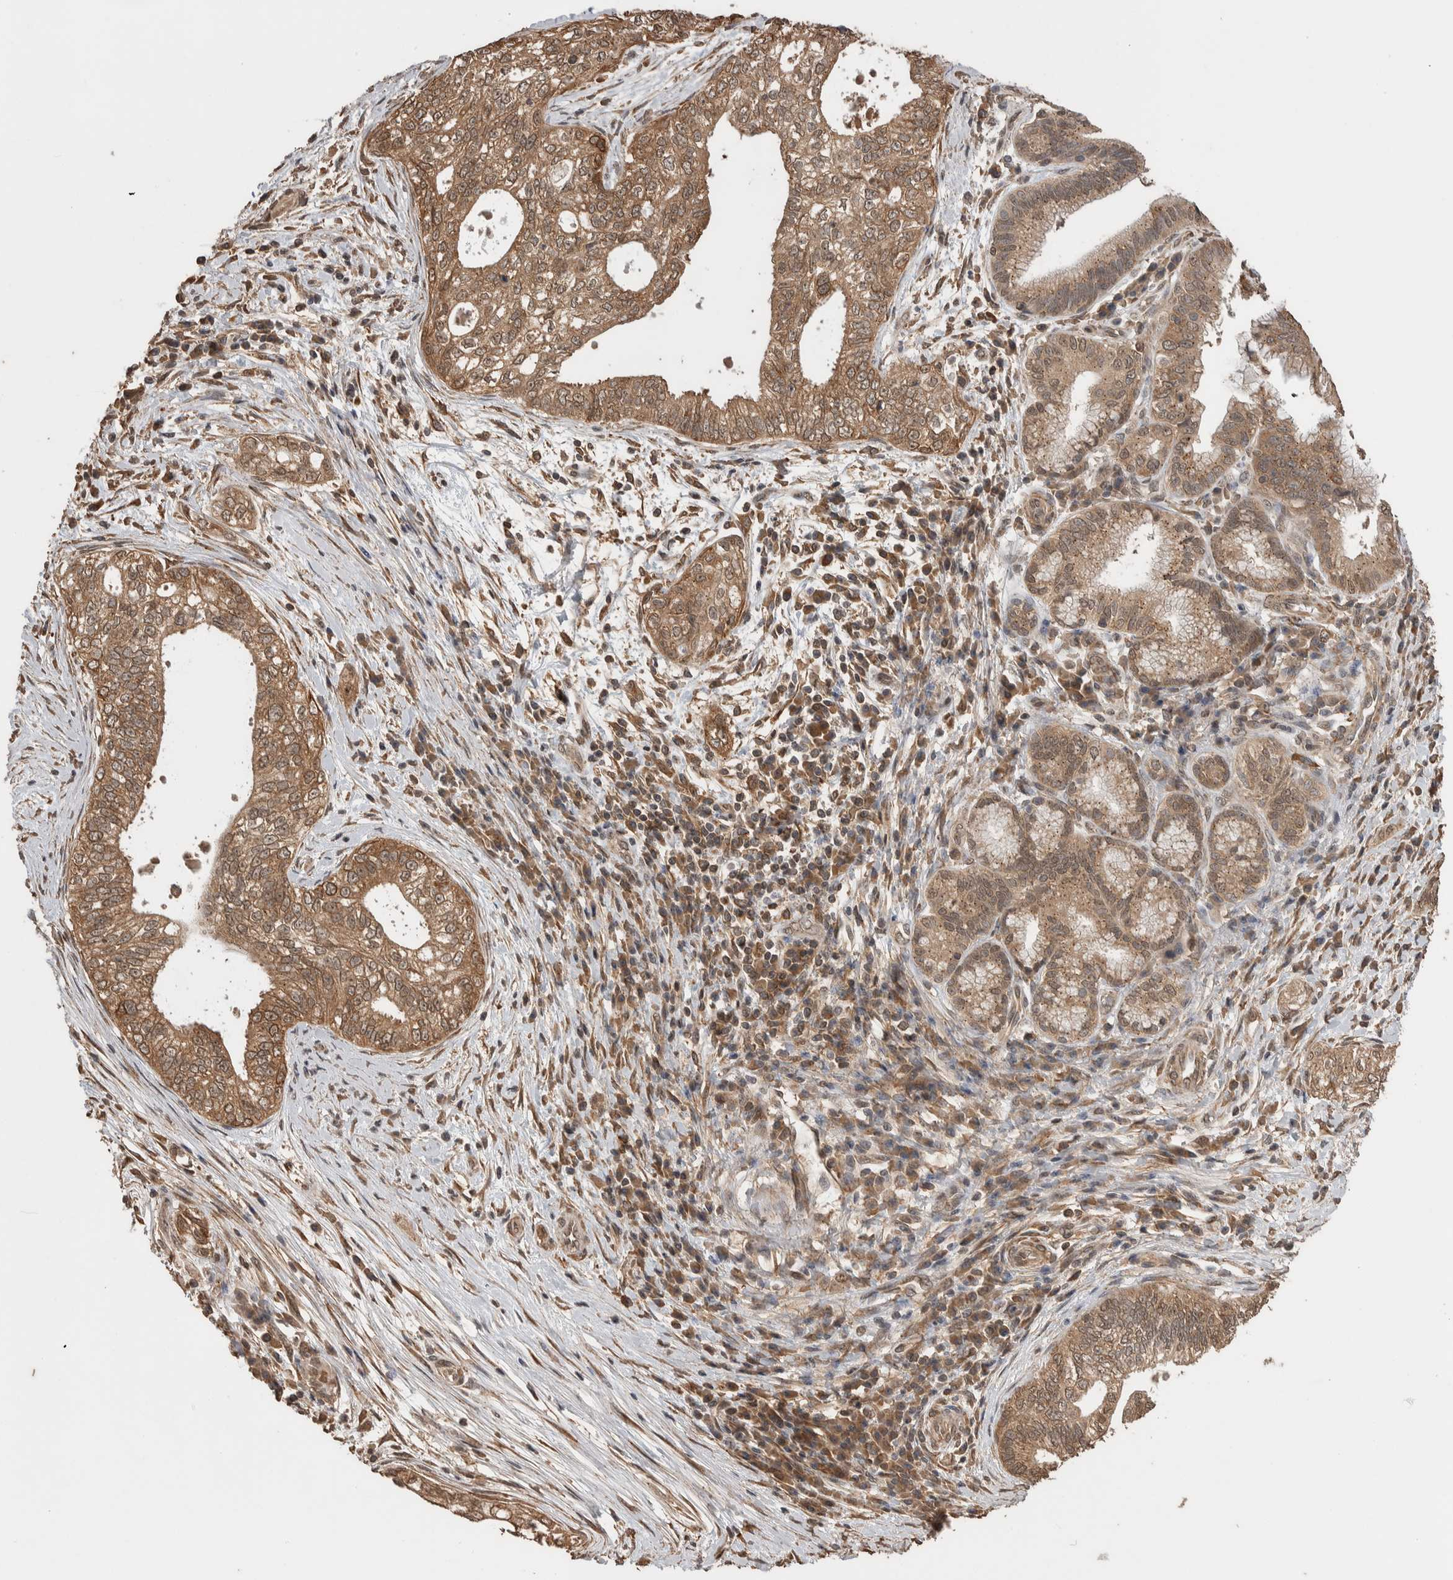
{"staining": {"intensity": "moderate", "quantity": ">75%", "location": "cytoplasmic/membranous,nuclear"}, "tissue": "pancreatic cancer", "cell_type": "Tumor cells", "image_type": "cancer", "snomed": [{"axis": "morphology", "description": "Adenocarcinoma, NOS"}, {"axis": "topography", "description": "Pancreas"}], "caption": "Immunohistochemistry micrograph of human adenocarcinoma (pancreatic) stained for a protein (brown), which exhibits medium levels of moderate cytoplasmic/membranous and nuclear staining in about >75% of tumor cells.", "gene": "DVL2", "patient": {"sex": "male", "age": 72}}